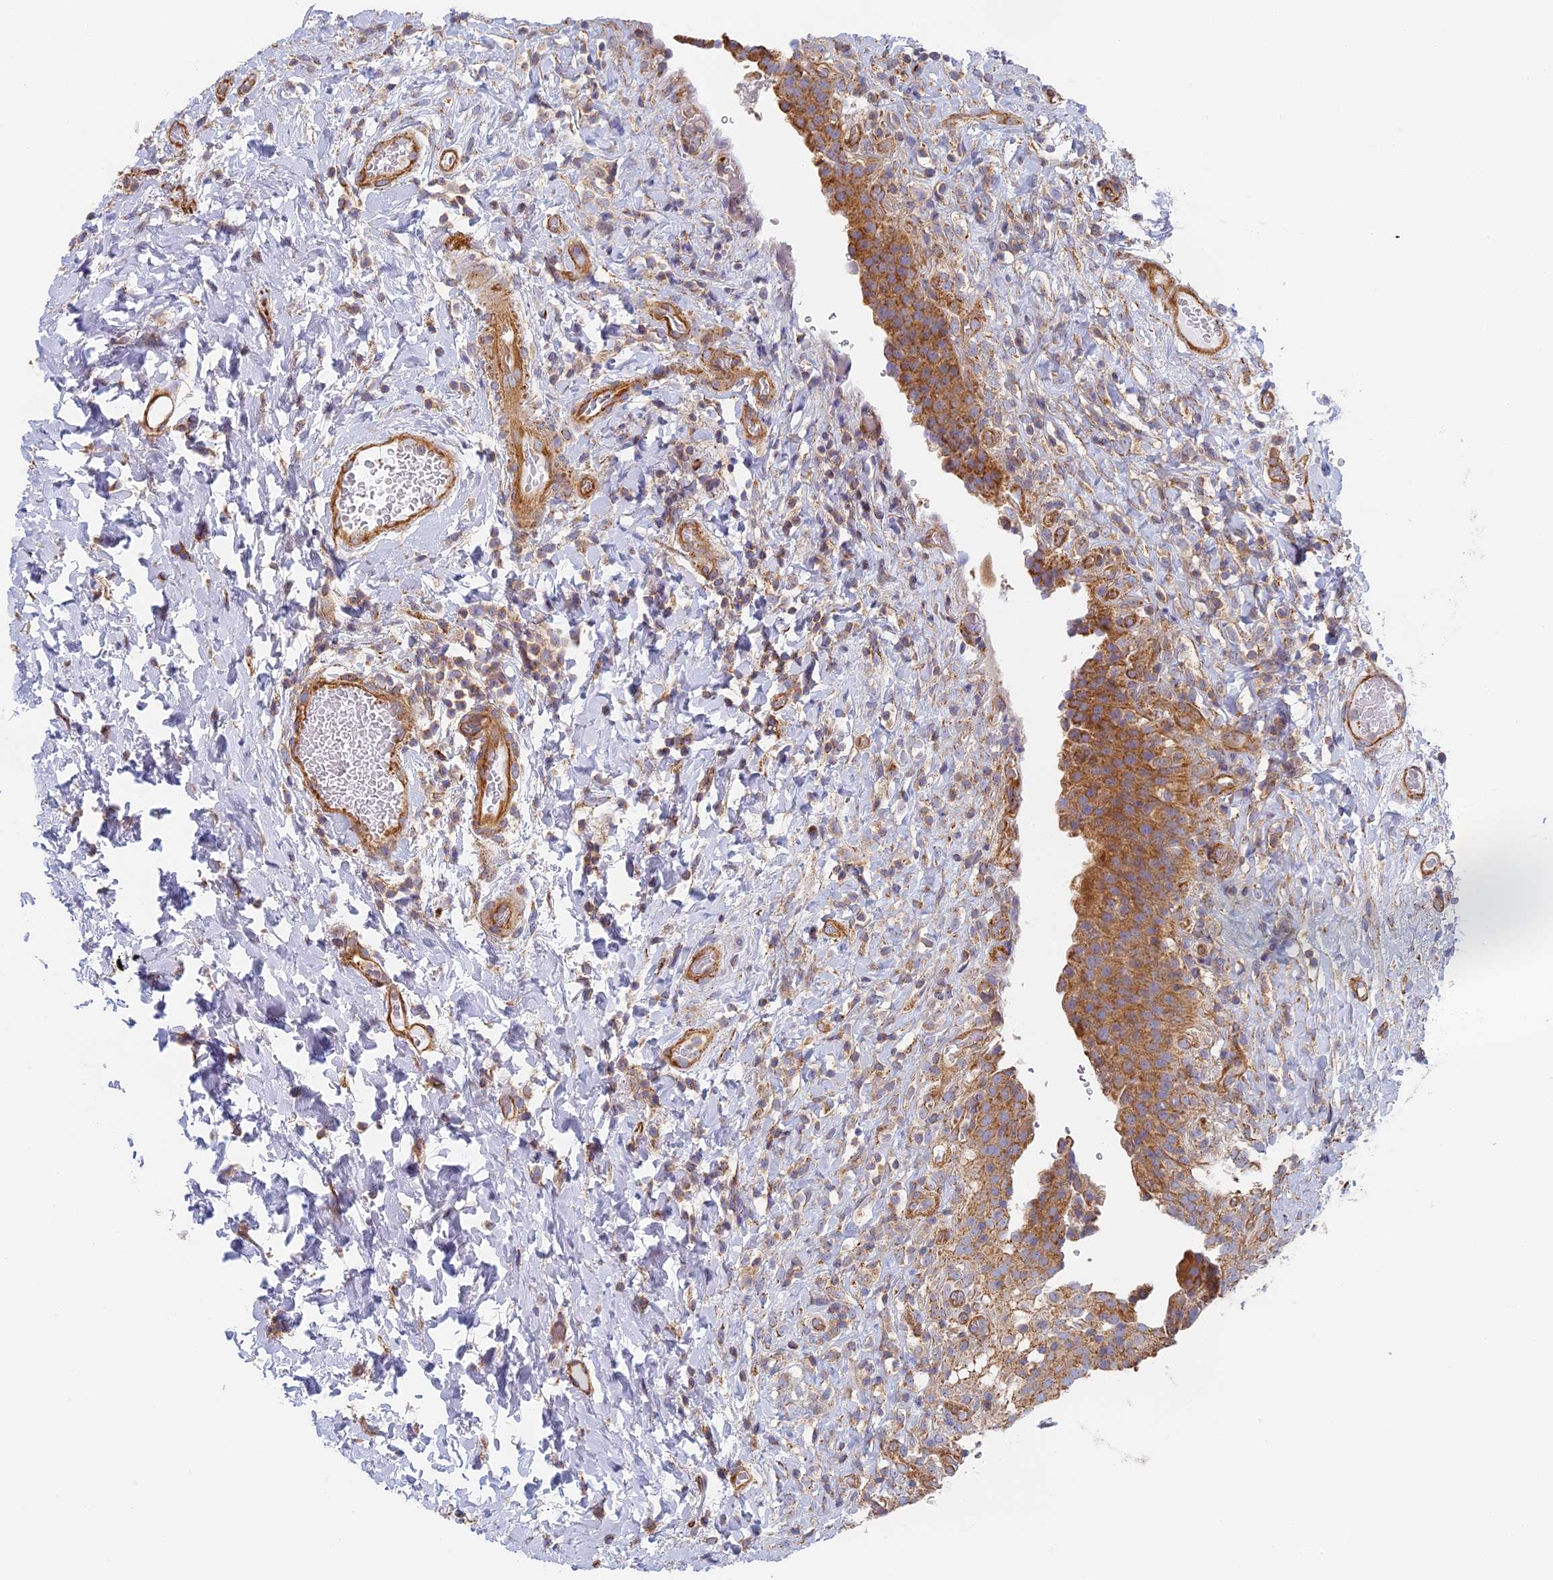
{"staining": {"intensity": "moderate", "quantity": ">75%", "location": "cytoplasmic/membranous"}, "tissue": "urinary bladder", "cell_type": "Urothelial cells", "image_type": "normal", "snomed": [{"axis": "morphology", "description": "Normal tissue, NOS"}, {"axis": "morphology", "description": "Inflammation, NOS"}, {"axis": "topography", "description": "Urinary bladder"}], "caption": "Moderate cytoplasmic/membranous staining for a protein is identified in approximately >75% of urothelial cells of normal urinary bladder using immunohistochemistry (IHC).", "gene": "DDA1", "patient": {"sex": "male", "age": 64}}